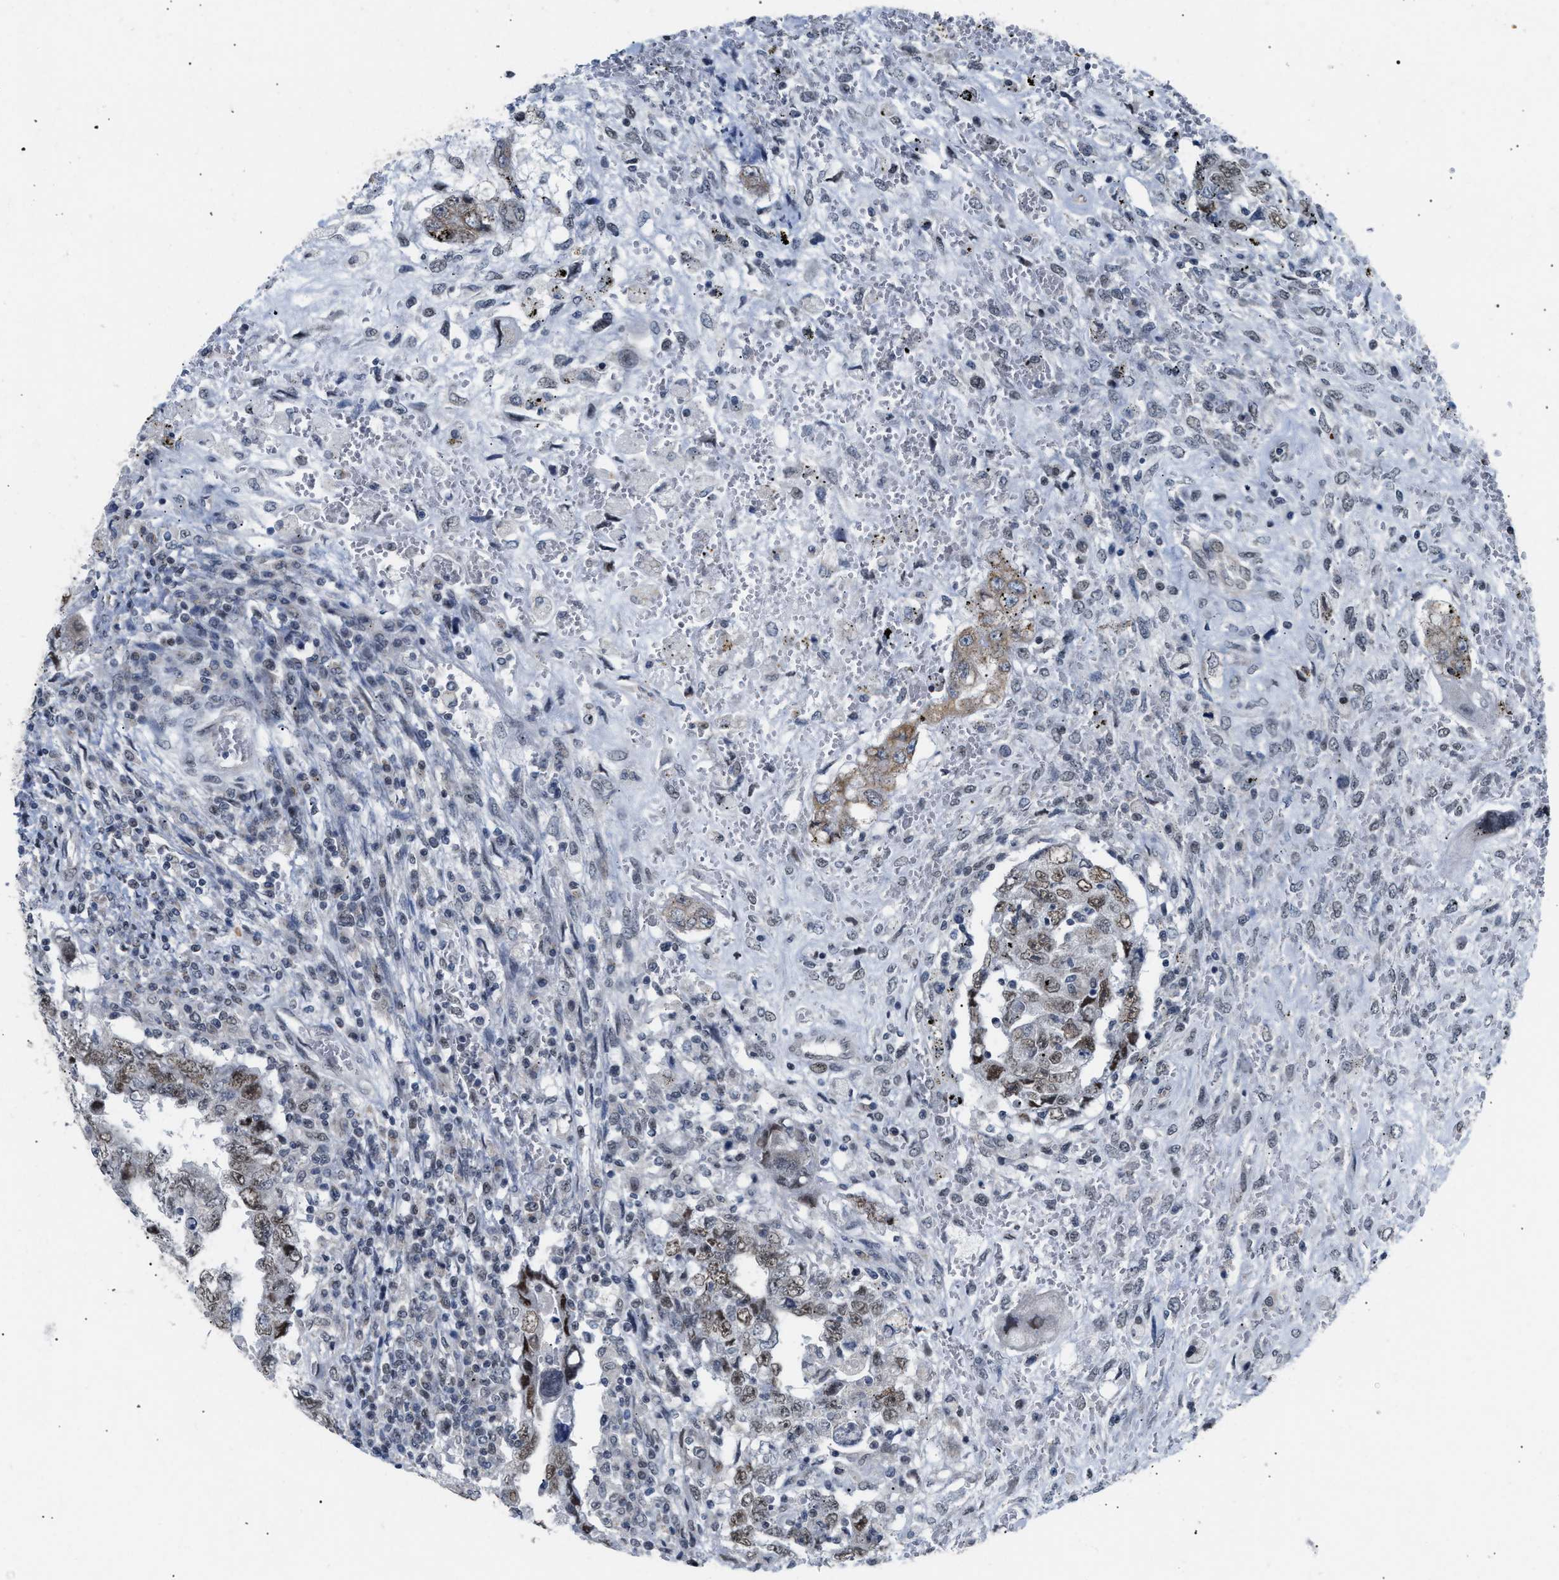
{"staining": {"intensity": "weak", "quantity": "25%-75%", "location": "nuclear"}, "tissue": "testis cancer", "cell_type": "Tumor cells", "image_type": "cancer", "snomed": [{"axis": "morphology", "description": "Carcinoma, Embryonal, NOS"}, {"axis": "topography", "description": "Testis"}], "caption": "Immunohistochemical staining of human testis embryonal carcinoma demonstrates low levels of weak nuclear staining in approximately 25%-75% of tumor cells.", "gene": "TXNRD3", "patient": {"sex": "male", "age": 26}}